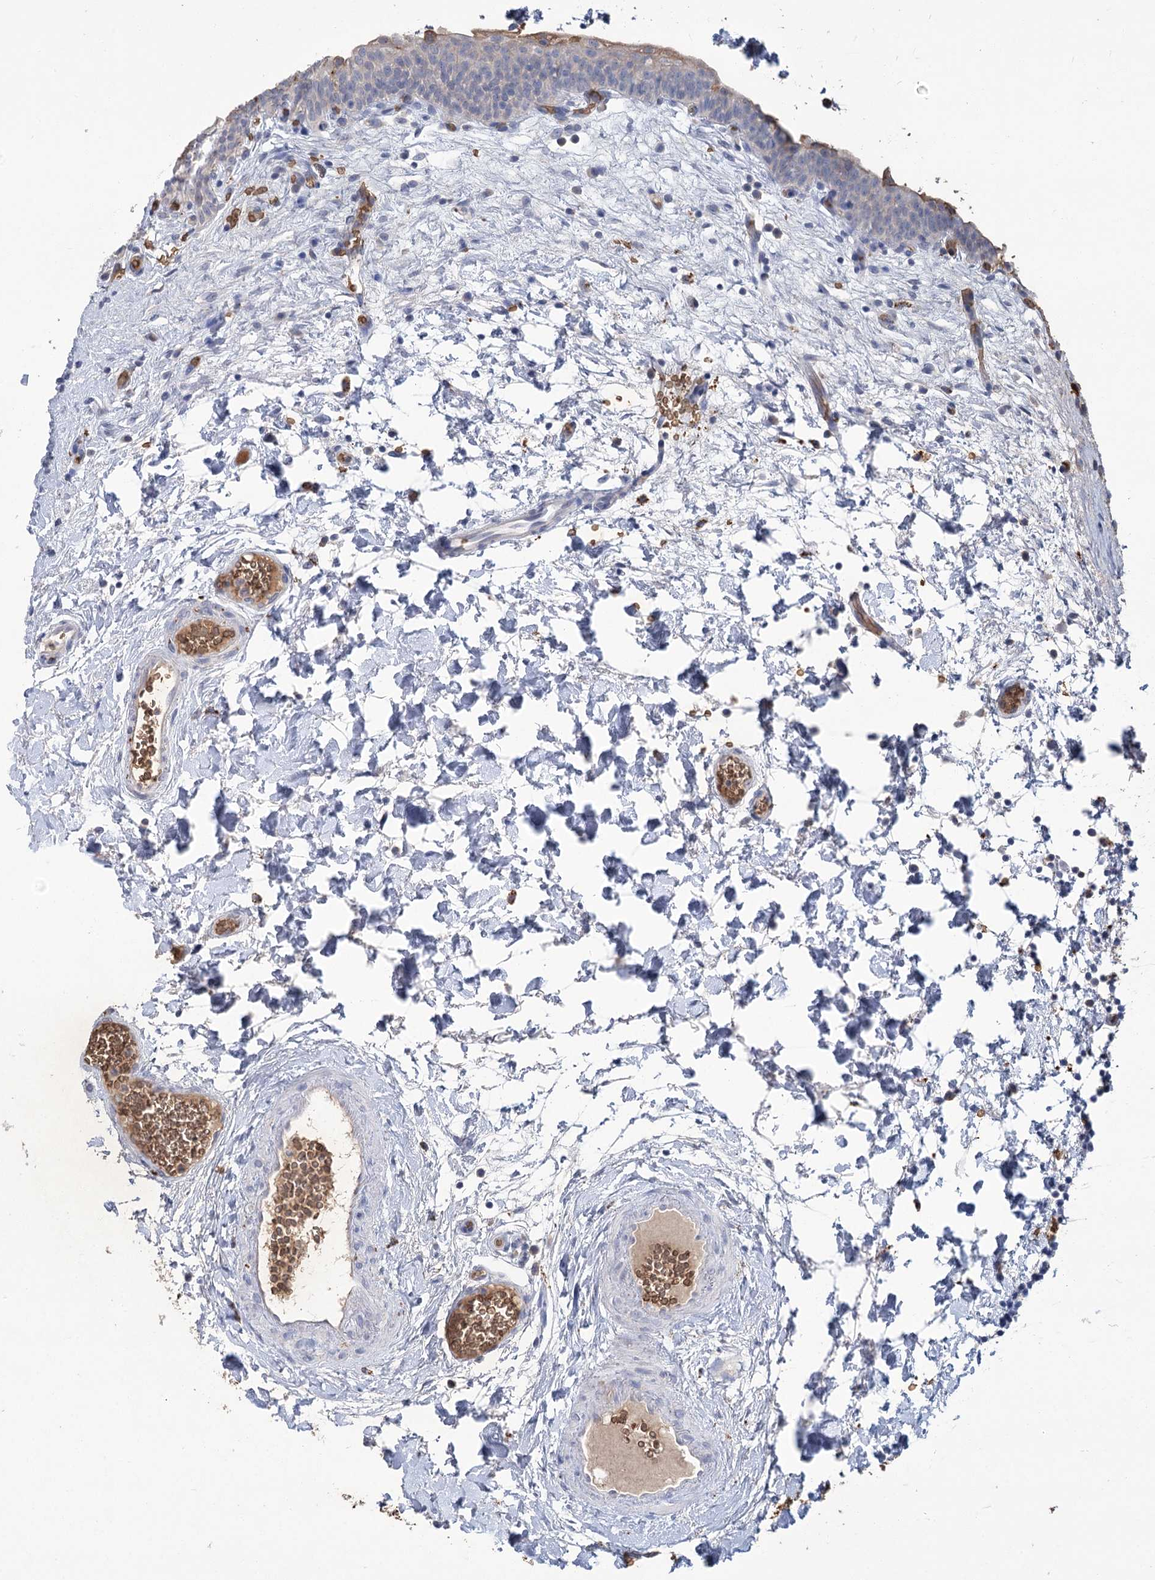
{"staining": {"intensity": "moderate", "quantity": "<25%", "location": "cytoplasmic/membranous"}, "tissue": "urinary bladder", "cell_type": "Urothelial cells", "image_type": "normal", "snomed": [{"axis": "morphology", "description": "Normal tissue, NOS"}, {"axis": "topography", "description": "Urinary bladder"}], "caption": "This micrograph displays normal urinary bladder stained with immunohistochemistry to label a protein in brown. The cytoplasmic/membranous of urothelial cells show moderate positivity for the protein. Nuclei are counter-stained blue.", "gene": "HBA1", "patient": {"sex": "male", "age": 83}}